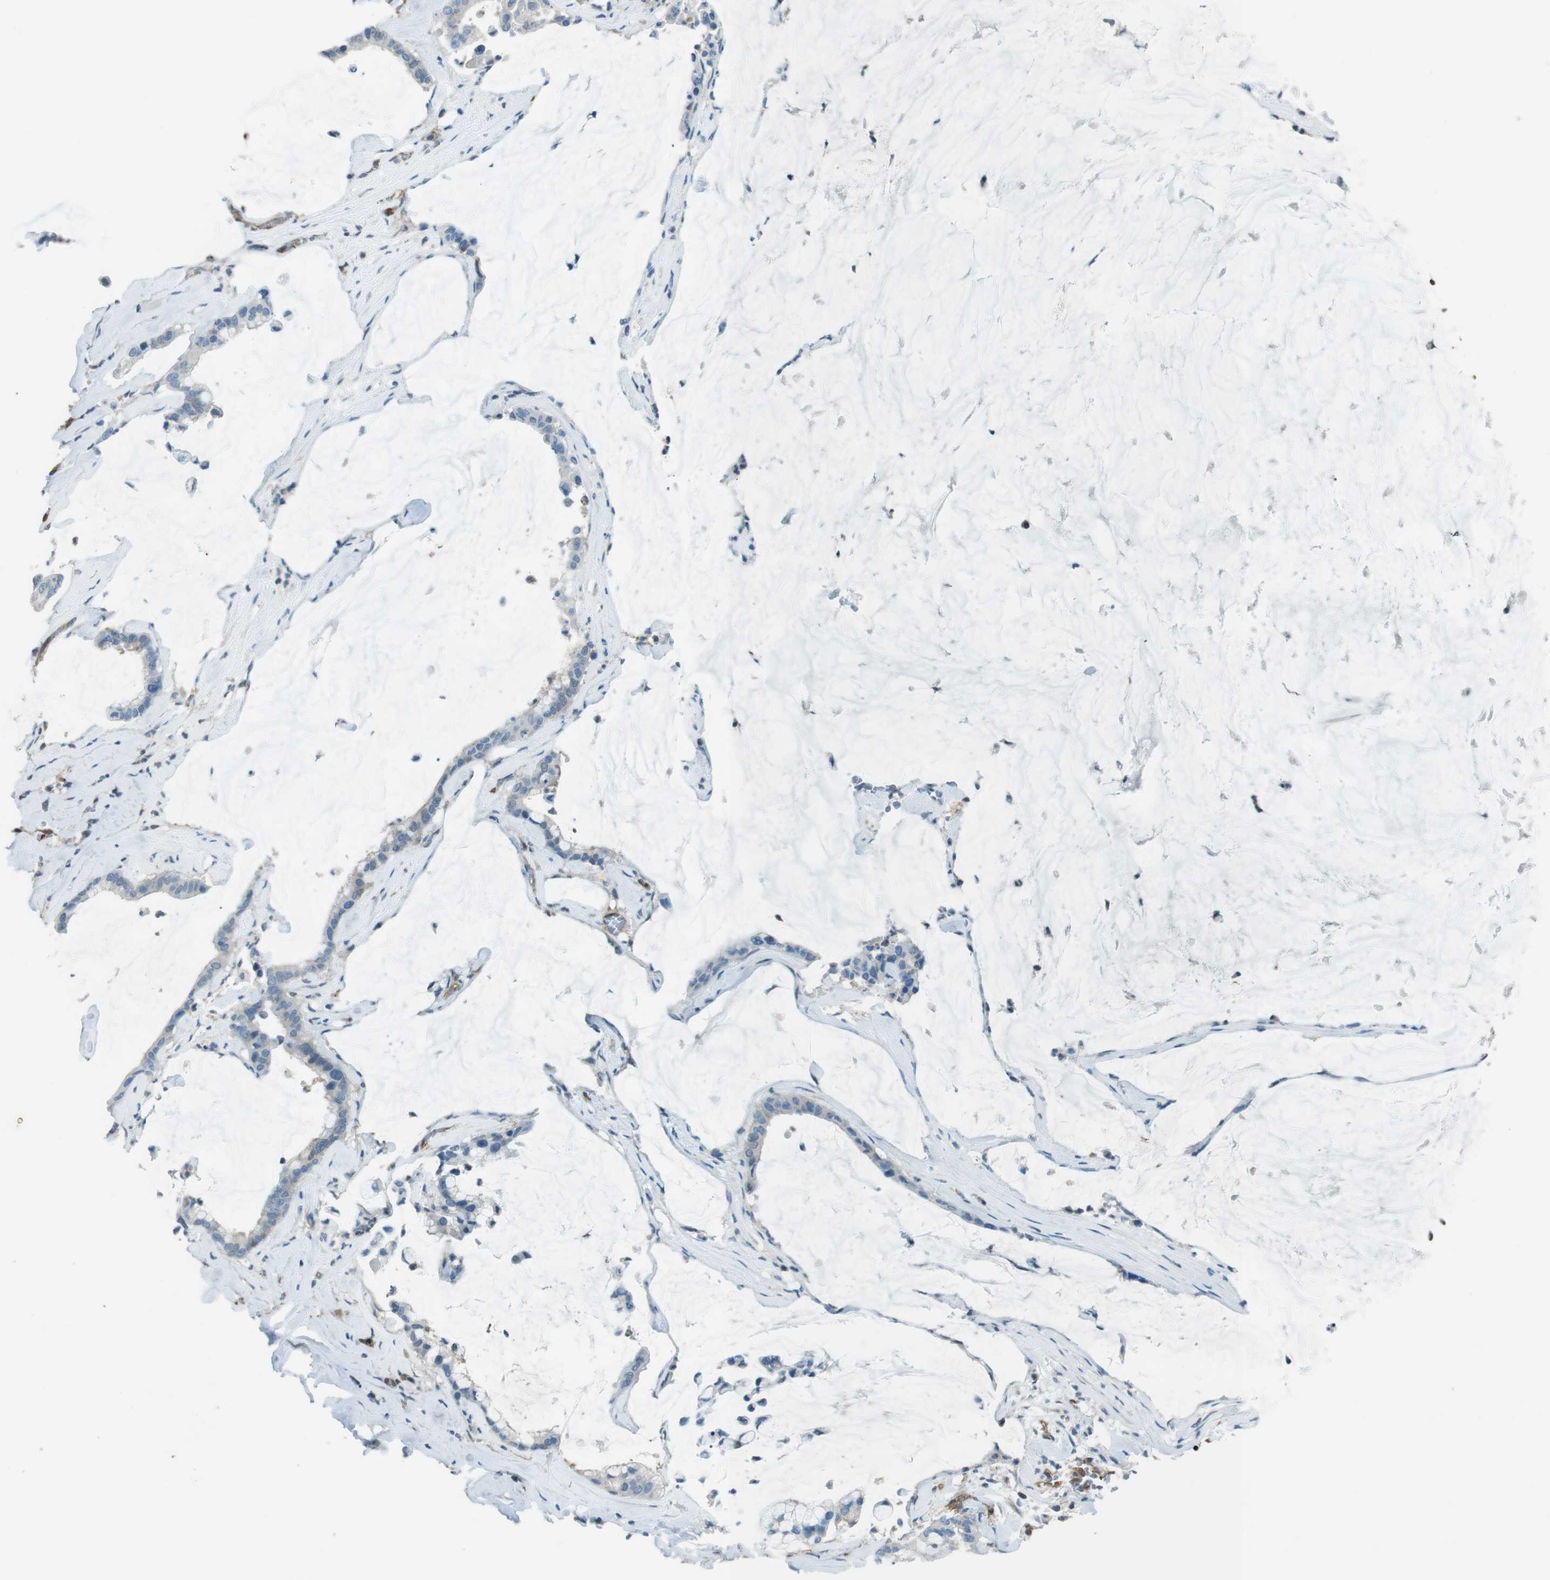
{"staining": {"intensity": "negative", "quantity": "none", "location": "none"}, "tissue": "pancreatic cancer", "cell_type": "Tumor cells", "image_type": "cancer", "snomed": [{"axis": "morphology", "description": "Adenocarcinoma, NOS"}, {"axis": "topography", "description": "Pancreas"}], "caption": "There is no significant expression in tumor cells of pancreatic cancer (adenocarcinoma).", "gene": "TWSG1", "patient": {"sex": "male", "age": 41}}